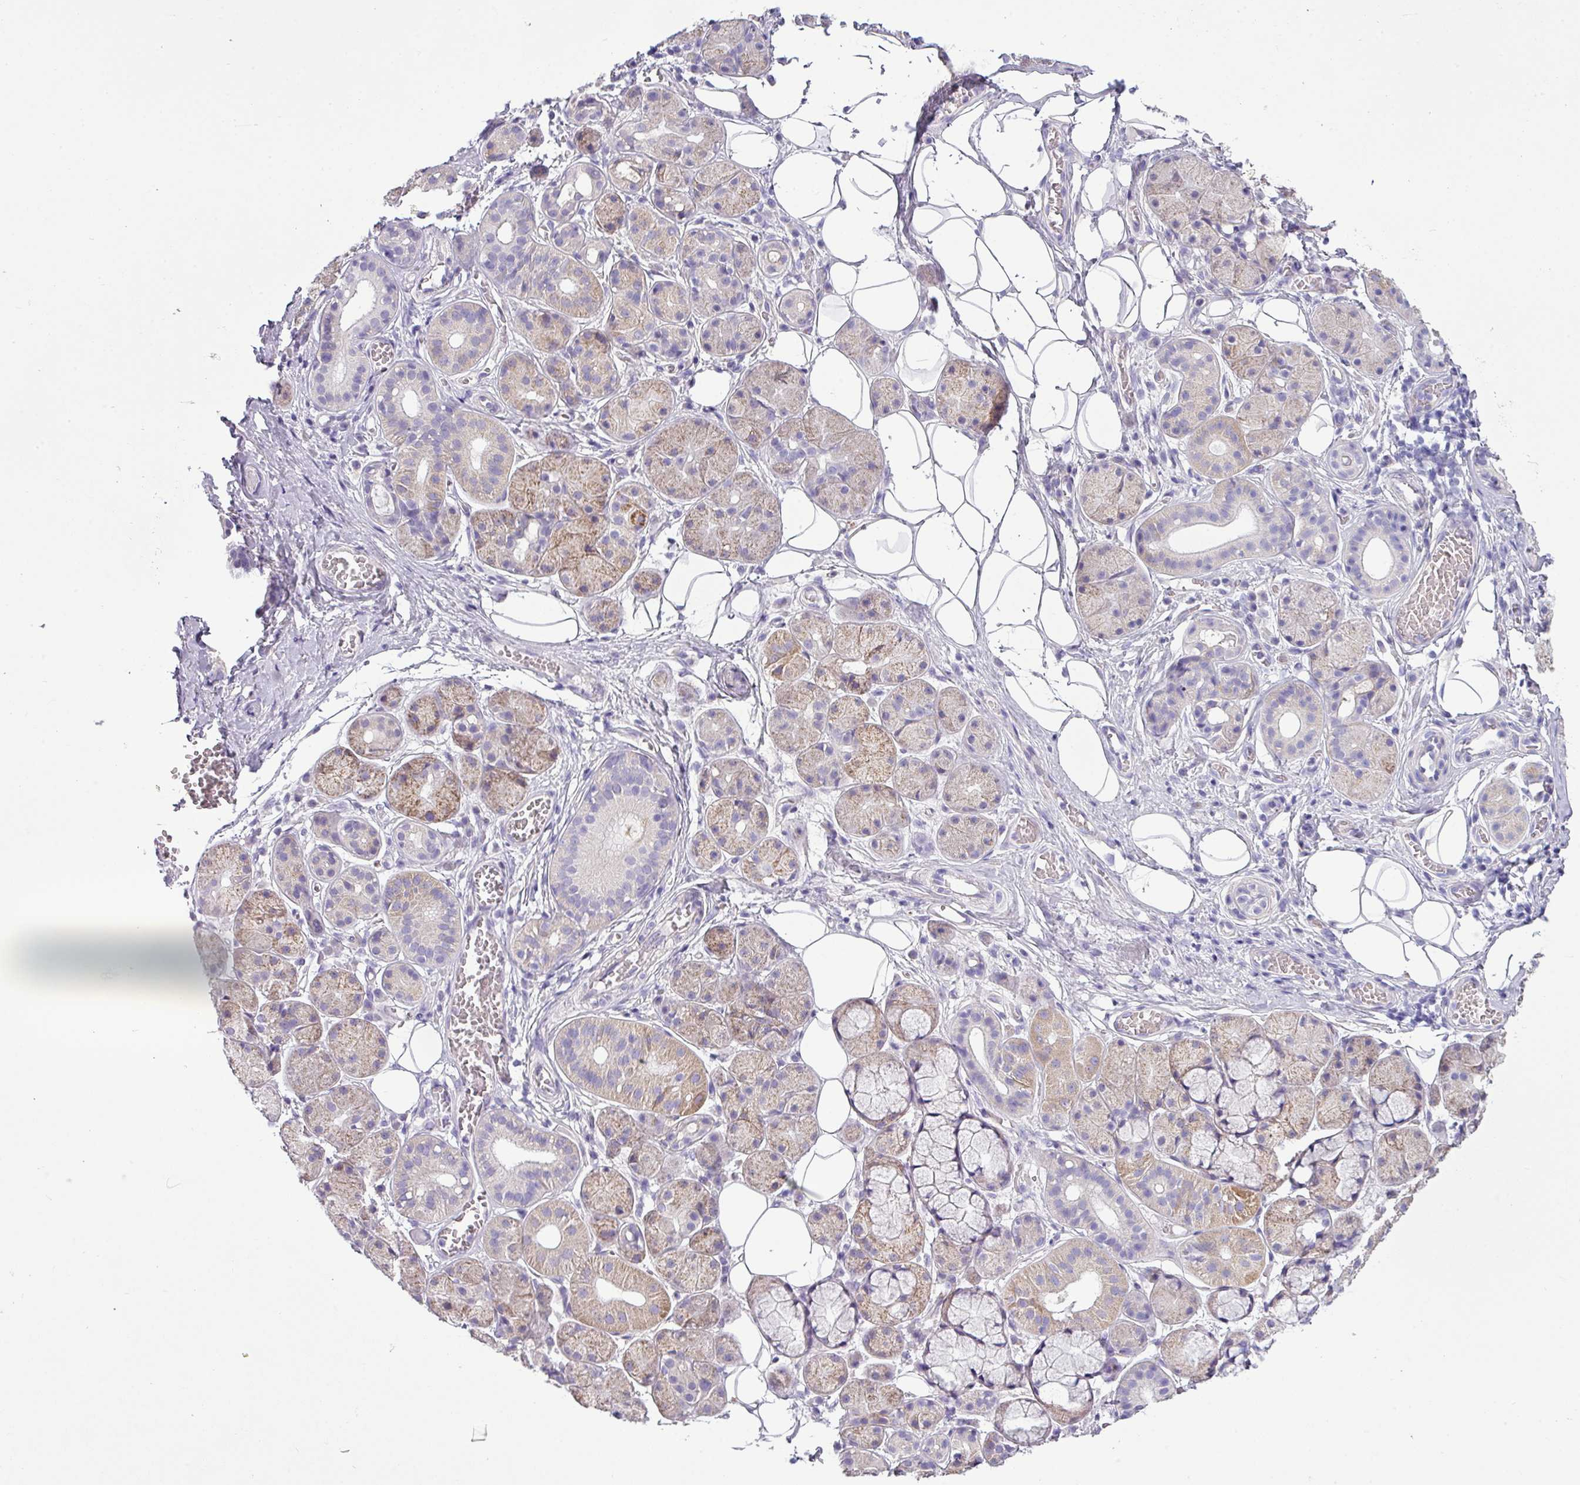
{"staining": {"intensity": "moderate", "quantity": "25%-75%", "location": "cytoplasmic/membranous"}, "tissue": "salivary gland", "cell_type": "Glandular cells", "image_type": "normal", "snomed": [{"axis": "morphology", "description": "Squamous cell carcinoma, NOS"}, {"axis": "topography", "description": "Skin"}, {"axis": "topography", "description": "Head-Neck"}], "caption": "DAB immunohistochemical staining of normal human salivary gland displays moderate cytoplasmic/membranous protein expression in about 25%-75% of glandular cells.", "gene": "TMEM178B", "patient": {"sex": "male", "age": 80}}